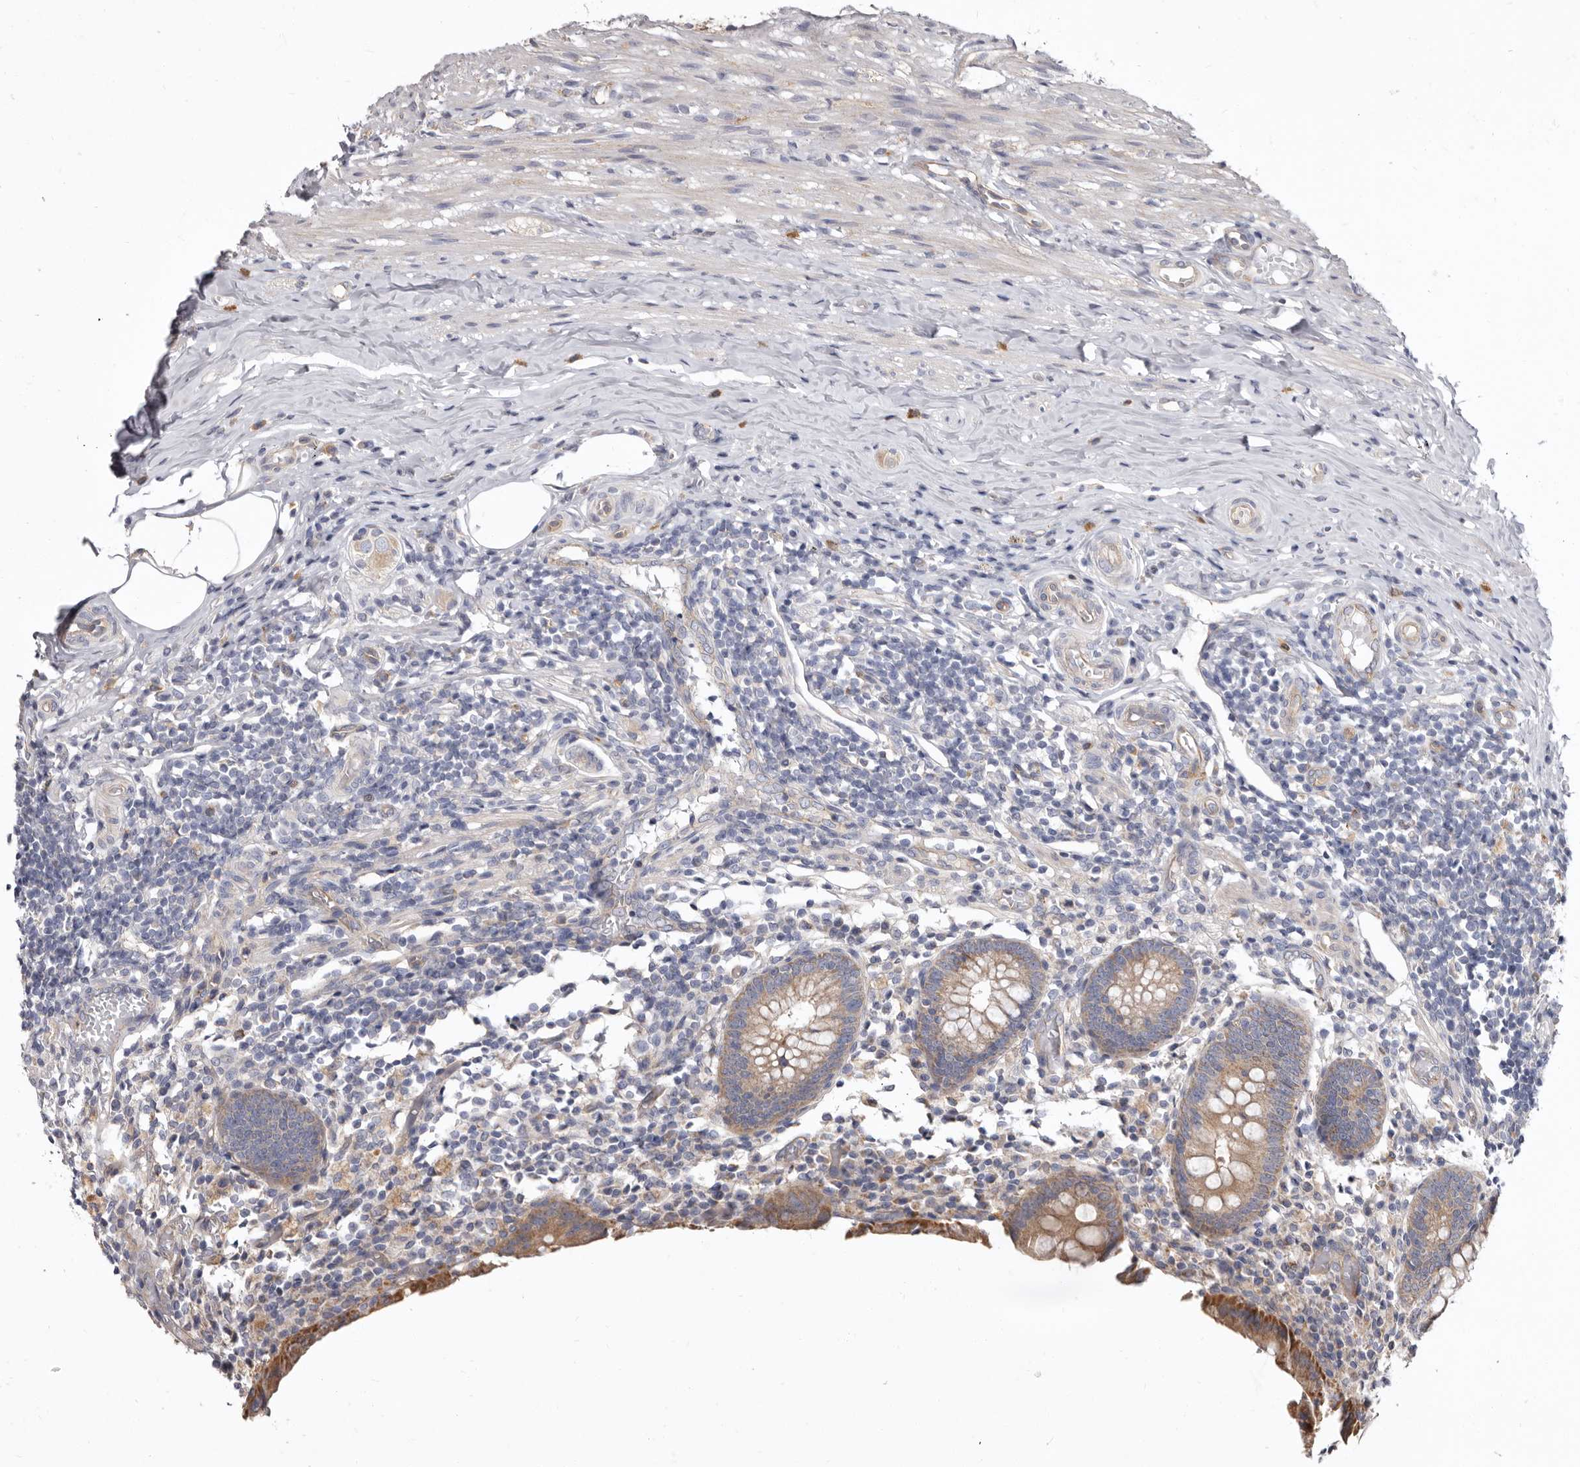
{"staining": {"intensity": "moderate", "quantity": ">75%", "location": "cytoplasmic/membranous"}, "tissue": "appendix", "cell_type": "Glandular cells", "image_type": "normal", "snomed": [{"axis": "morphology", "description": "Normal tissue, NOS"}, {"axis": "topography", "description": "Appendix"}], "caption": "The image displays a brown stain indicating the presence of a protein in the cytoplasmic/membranous of glandular cells in appendix. (brown staining indicates protein expression, while blue staining denotes nuclei).", "gene": "FMO2", "patient": {"sex": "female", "age": 17}}